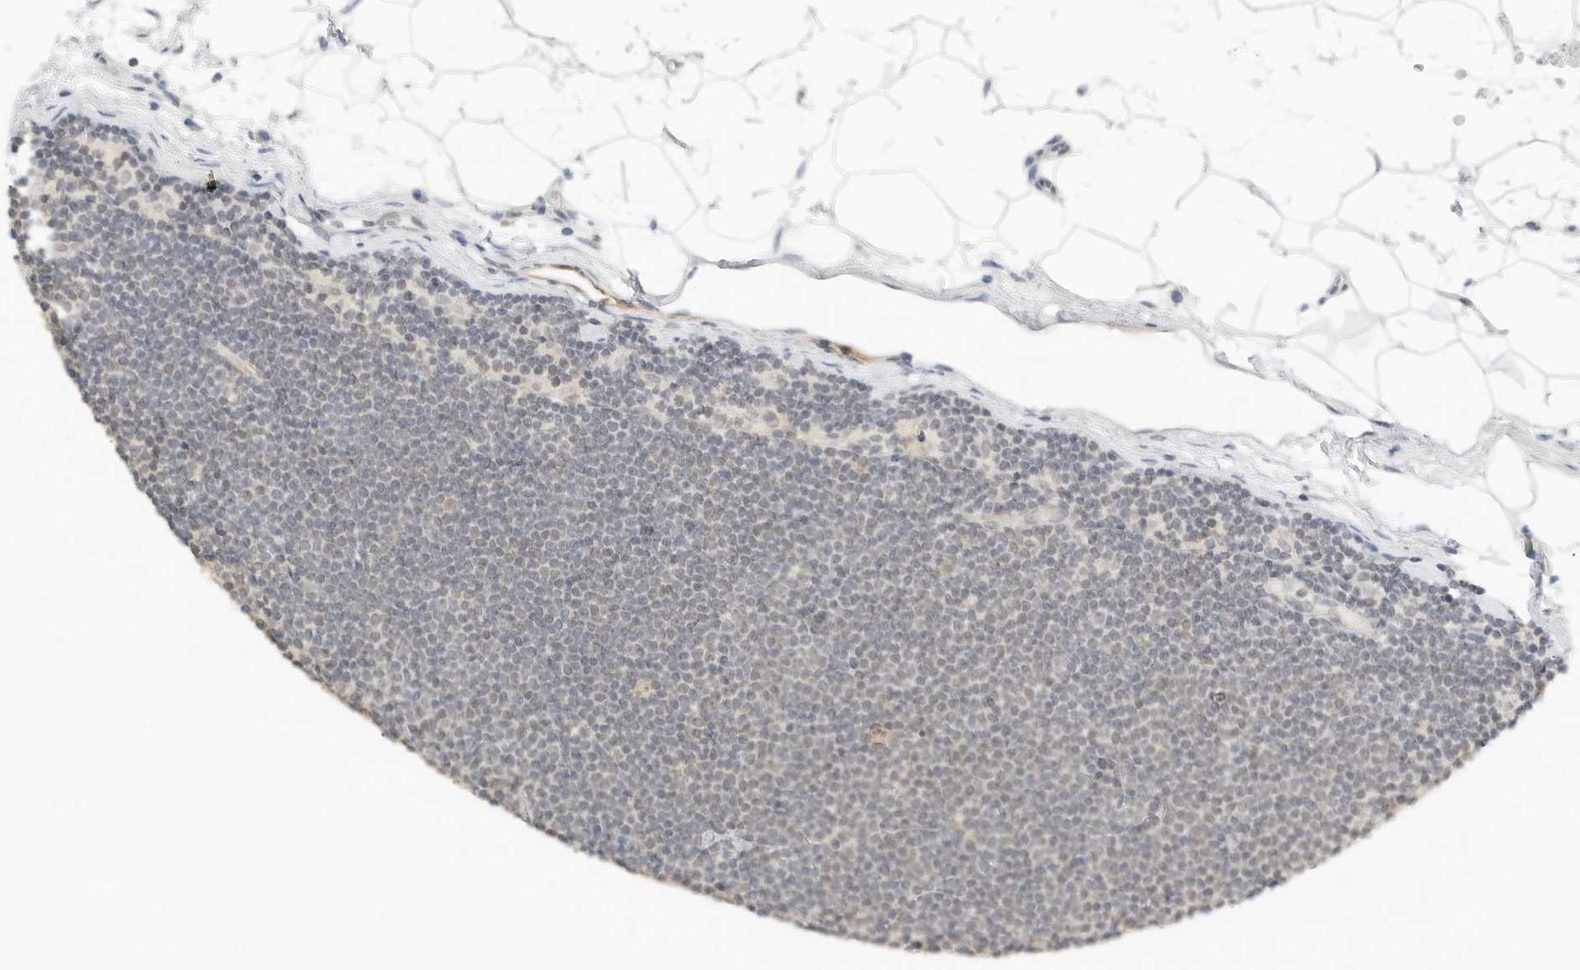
{"staining": {"intensity": "weak", "quantity": "<25%", "location": "nuclear"}, "tissue": "lymphoma", "cell_type": "Tumor cells", "image_type": "cancer", "snomed": [{"axis": "morphology", "description": "Malignant lymphoma, non-Hodgkin's type, Low grade"}, {"axis": "topography", "description": "Lymph node"}], "caption": "Immunohistochemistry (IHC) histopathology image of neoplastic tissue: lymphoma stained with DAB exhibits no significant protein positivity in tumor cells.", "gene": "NEO1", "patient": {"sex": "female", "age": 53}}